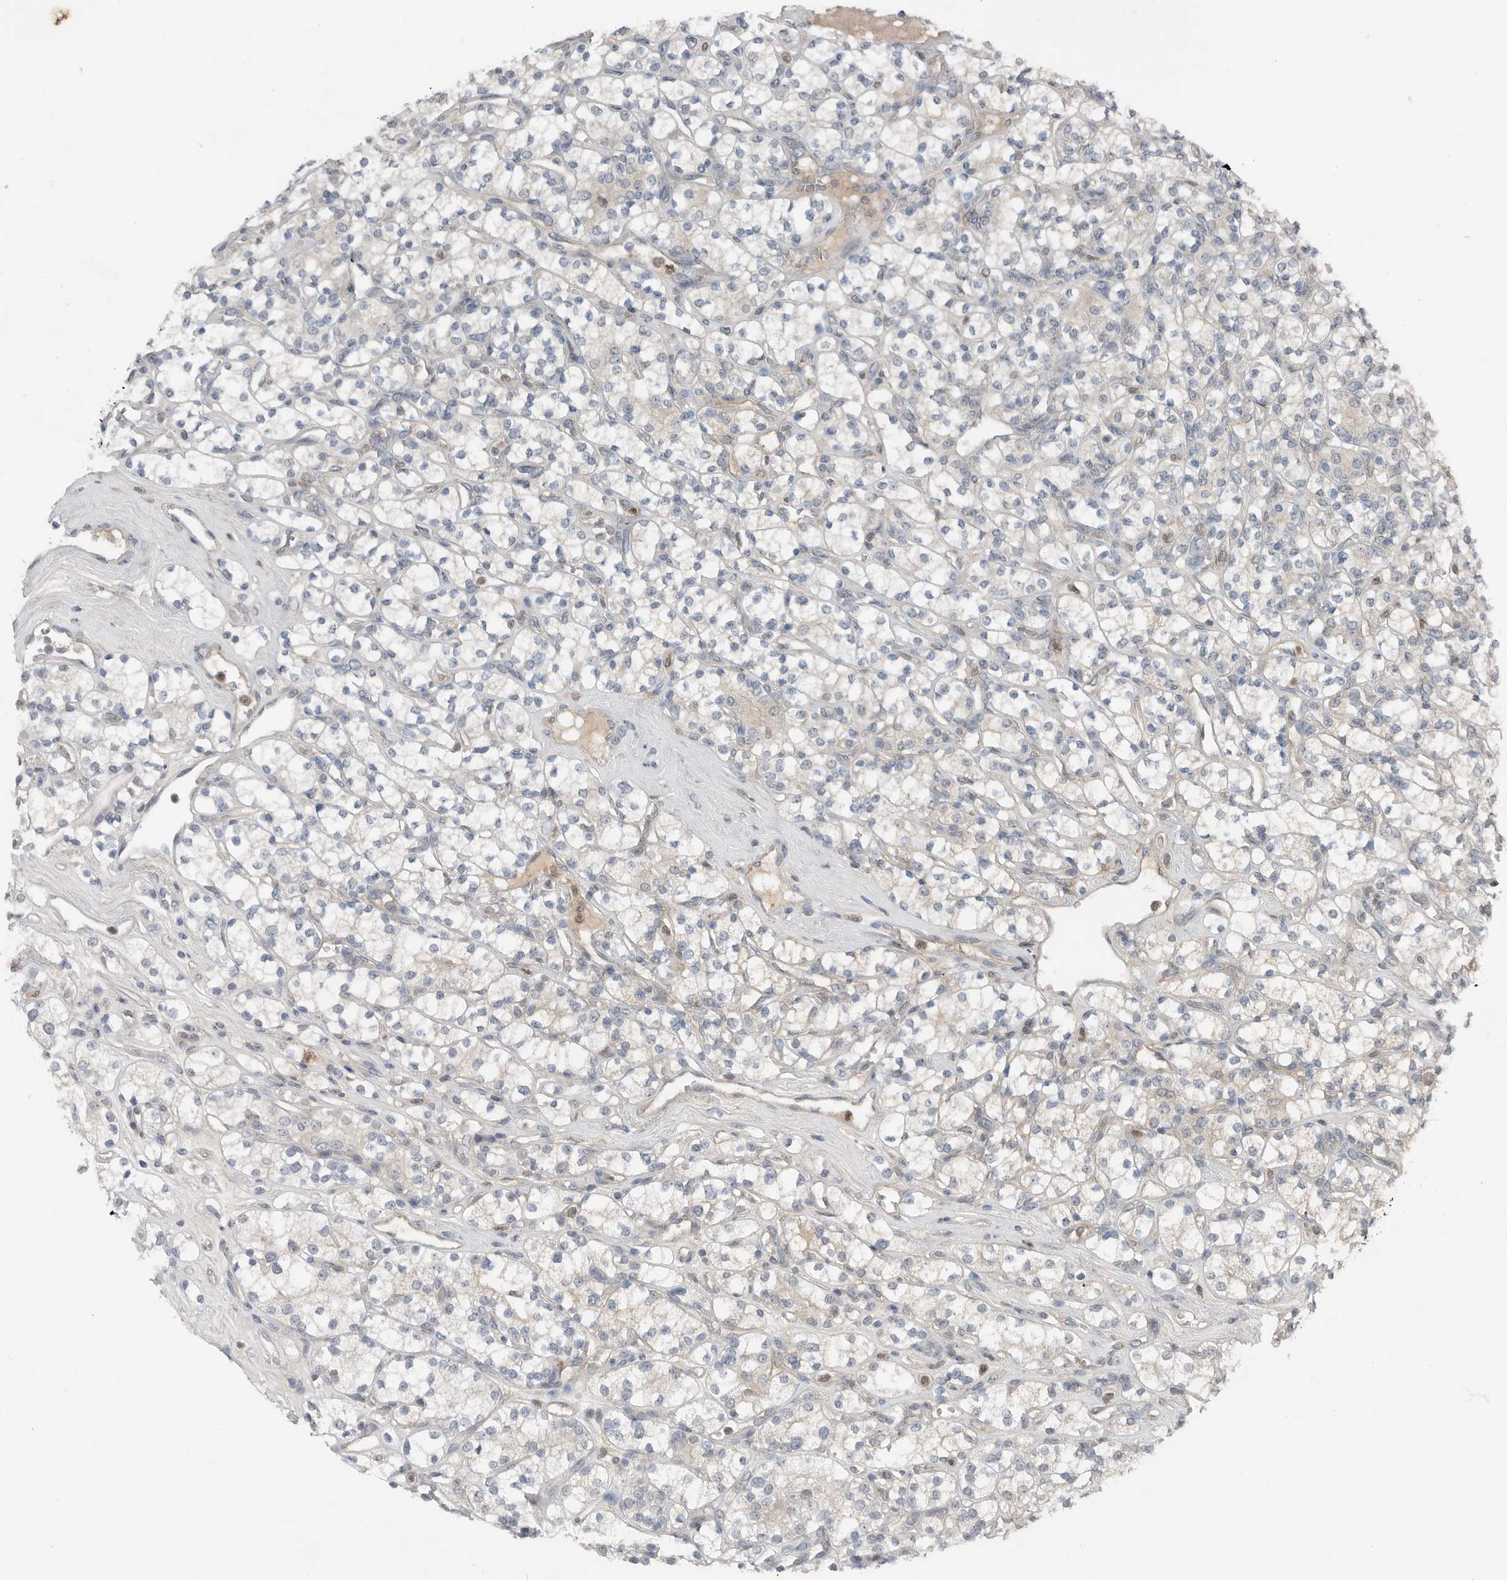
{"staining": {"intensity": "negative", "quantity": "none", "location": "none"}, "tissue": "renal cancer", "cell_type": "Tumor cells", "image_type": "cancer", "snomed": [{"axis": "morphology", "description": "Adenocarcinoma, NOS"}, {"axis": "topography", "description": "Kidney"}], "caption": "Micrograph shows no protein positivity in tumor cells of renal cancer tissue. (DAB immunohistochemistry (IHC) with hematoxylin counter stain).", "gene": "MFAP3L", "patient": {"sex": "male", "age": 77}}